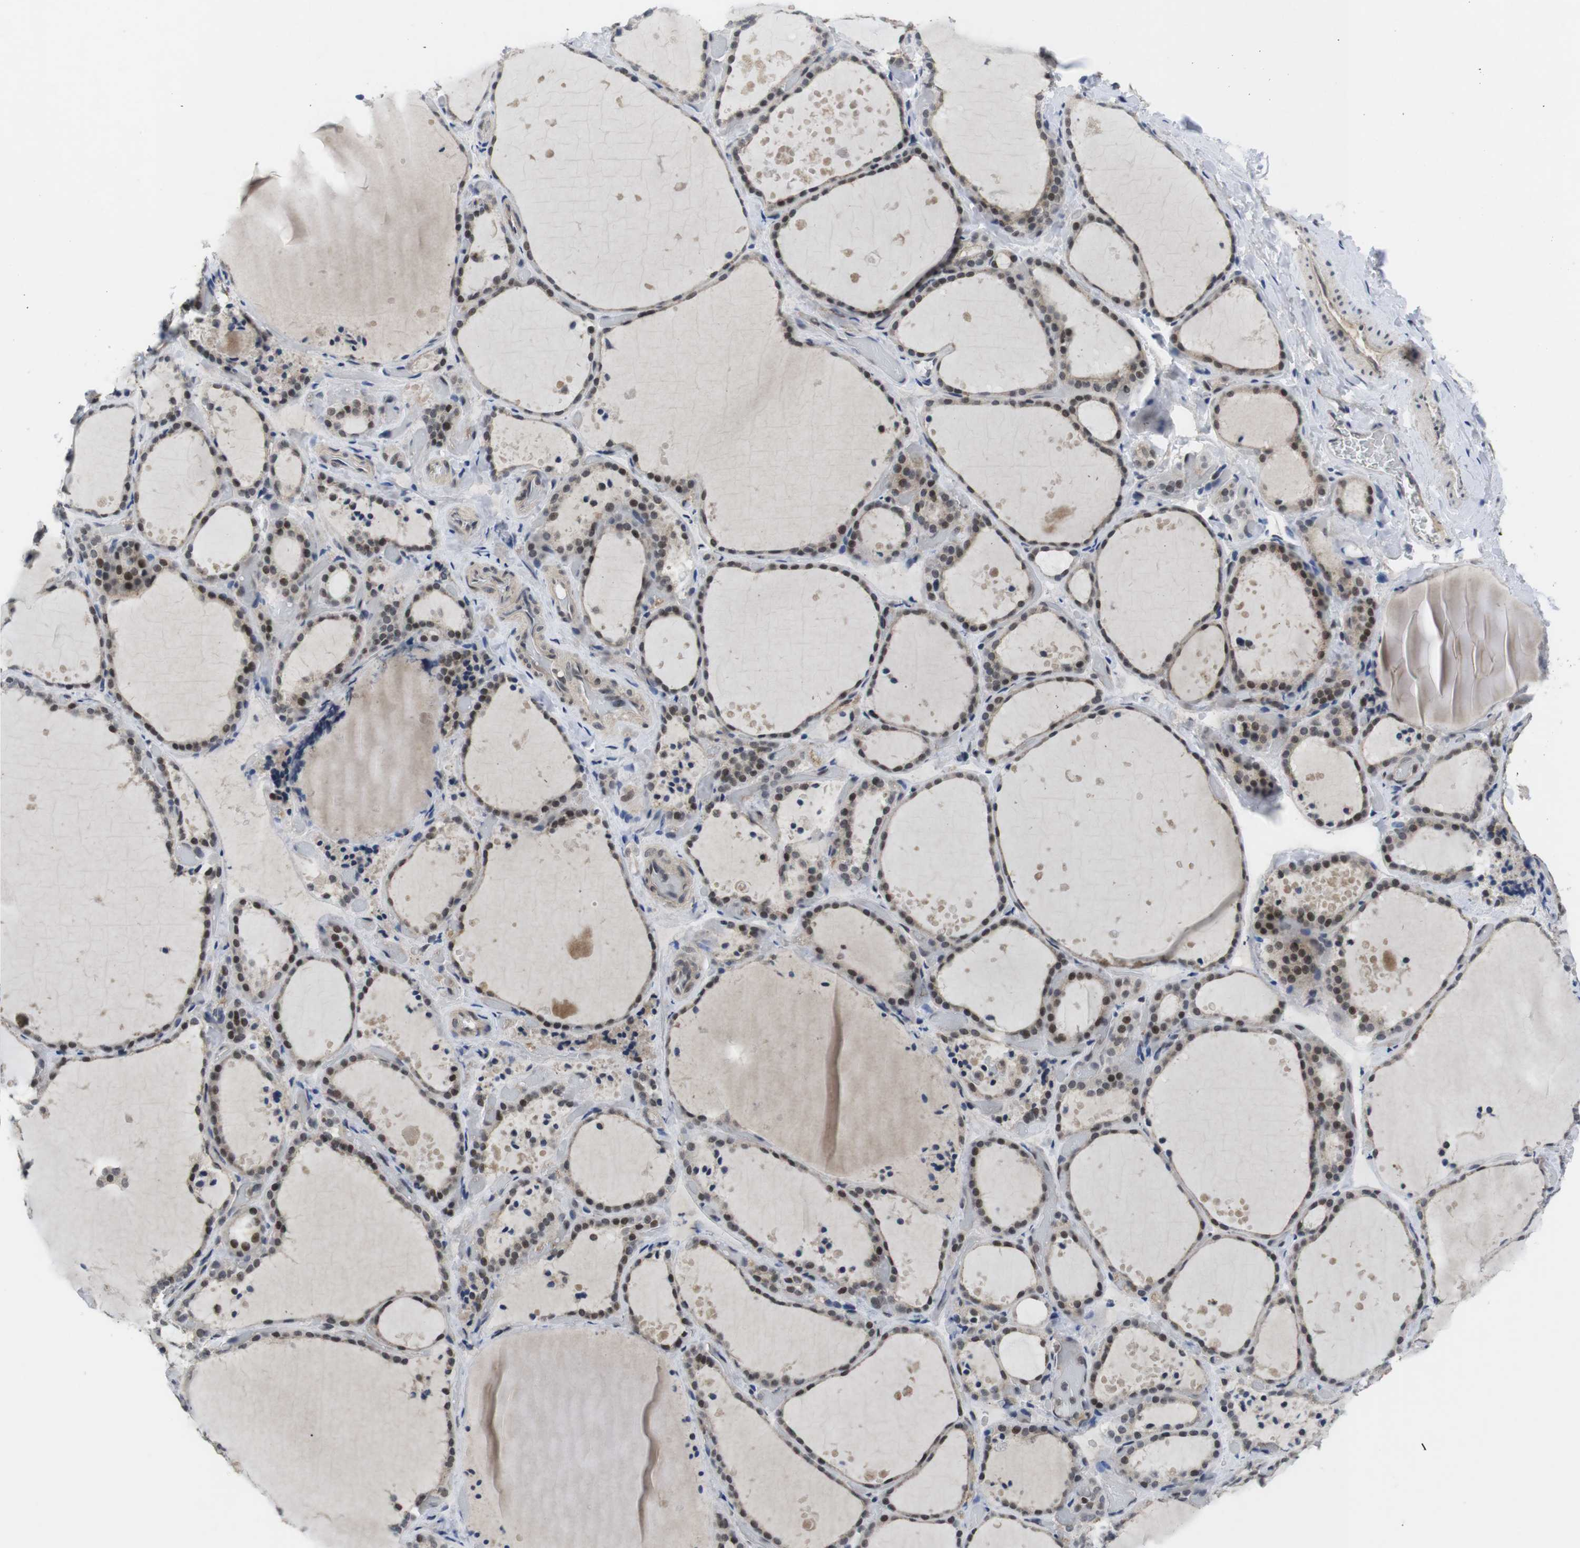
{"staining": {"intensity": "moderate", "quantity": ">75%", "location": "nuclear"}, "tissue": "thyroid gland", "cell_type": "Glandular cells", "image_type": "normal", "snomed": [{"axis": "morphology", "description": "Normal tissue, NOS"}, {"axis": "topography", "description": "Thyroid gland"}], "caption": "This micrograph displays immunohistochemistry (IHC) staining of unremarkable human thyroid gland, with medium moderate nuclear expression in approximately >75% of glandular cells.", "gene": "NECTIN1", "patient": {"sex": "female", "age": 44}}